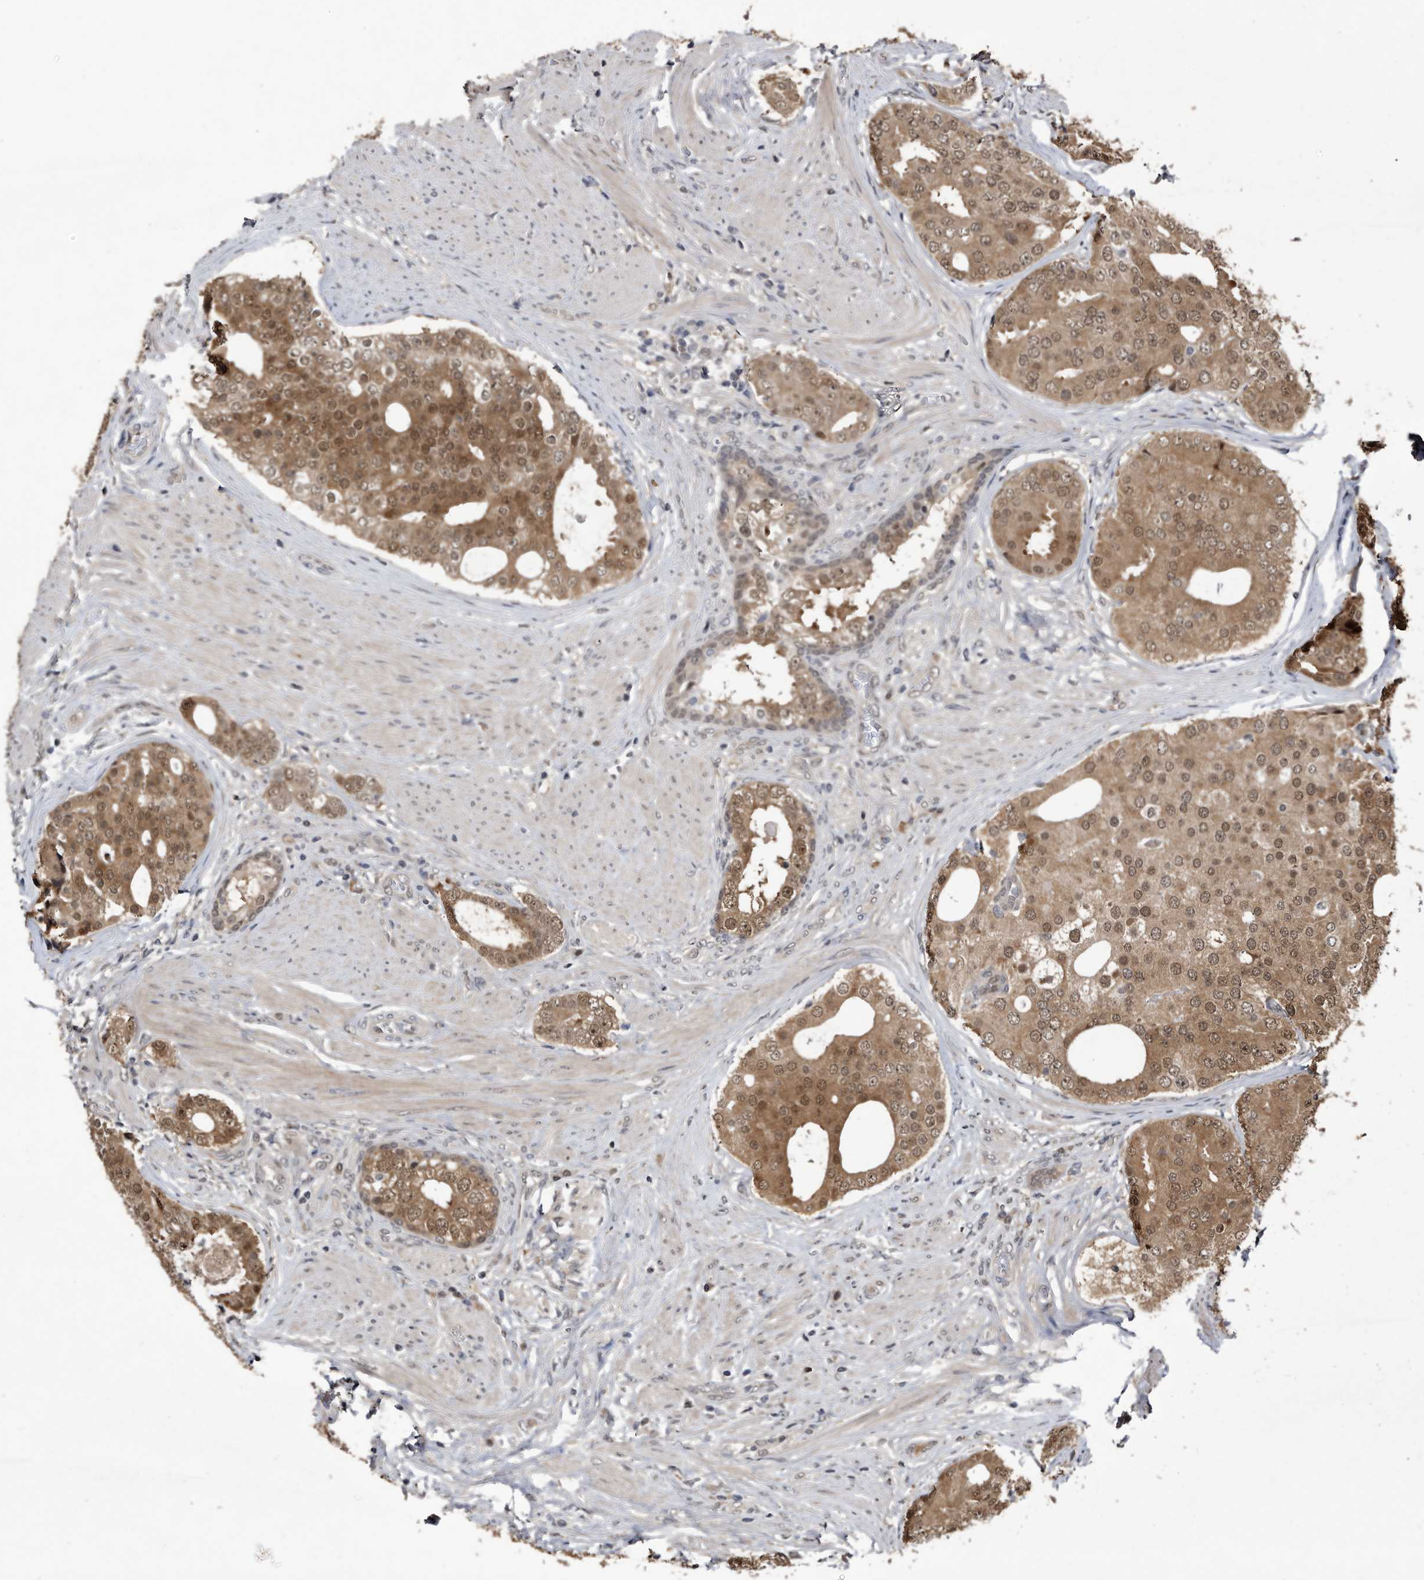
{"staining": {"intensity": "moderate", "quantity": ">75%", "location": "cytoplasmic/membranous,nuclear"}, "tissue": "prostate cancer", "cell_type": "Tumor cells", "image_type": "cancer", "snomed": [{"axis": "morphology", "description": "Adenocarcinoma, High grade"}, {"axis": "topography", "description": "Prostate"}], "caption": "Prostate high-grade adenocarcinoma stained for a protein shows moderate cytoplasmic/membranous and nuclear positivity in tumor cells.", "gene": "RAD23B", "patient": {"sex": "male", "age": 56}}